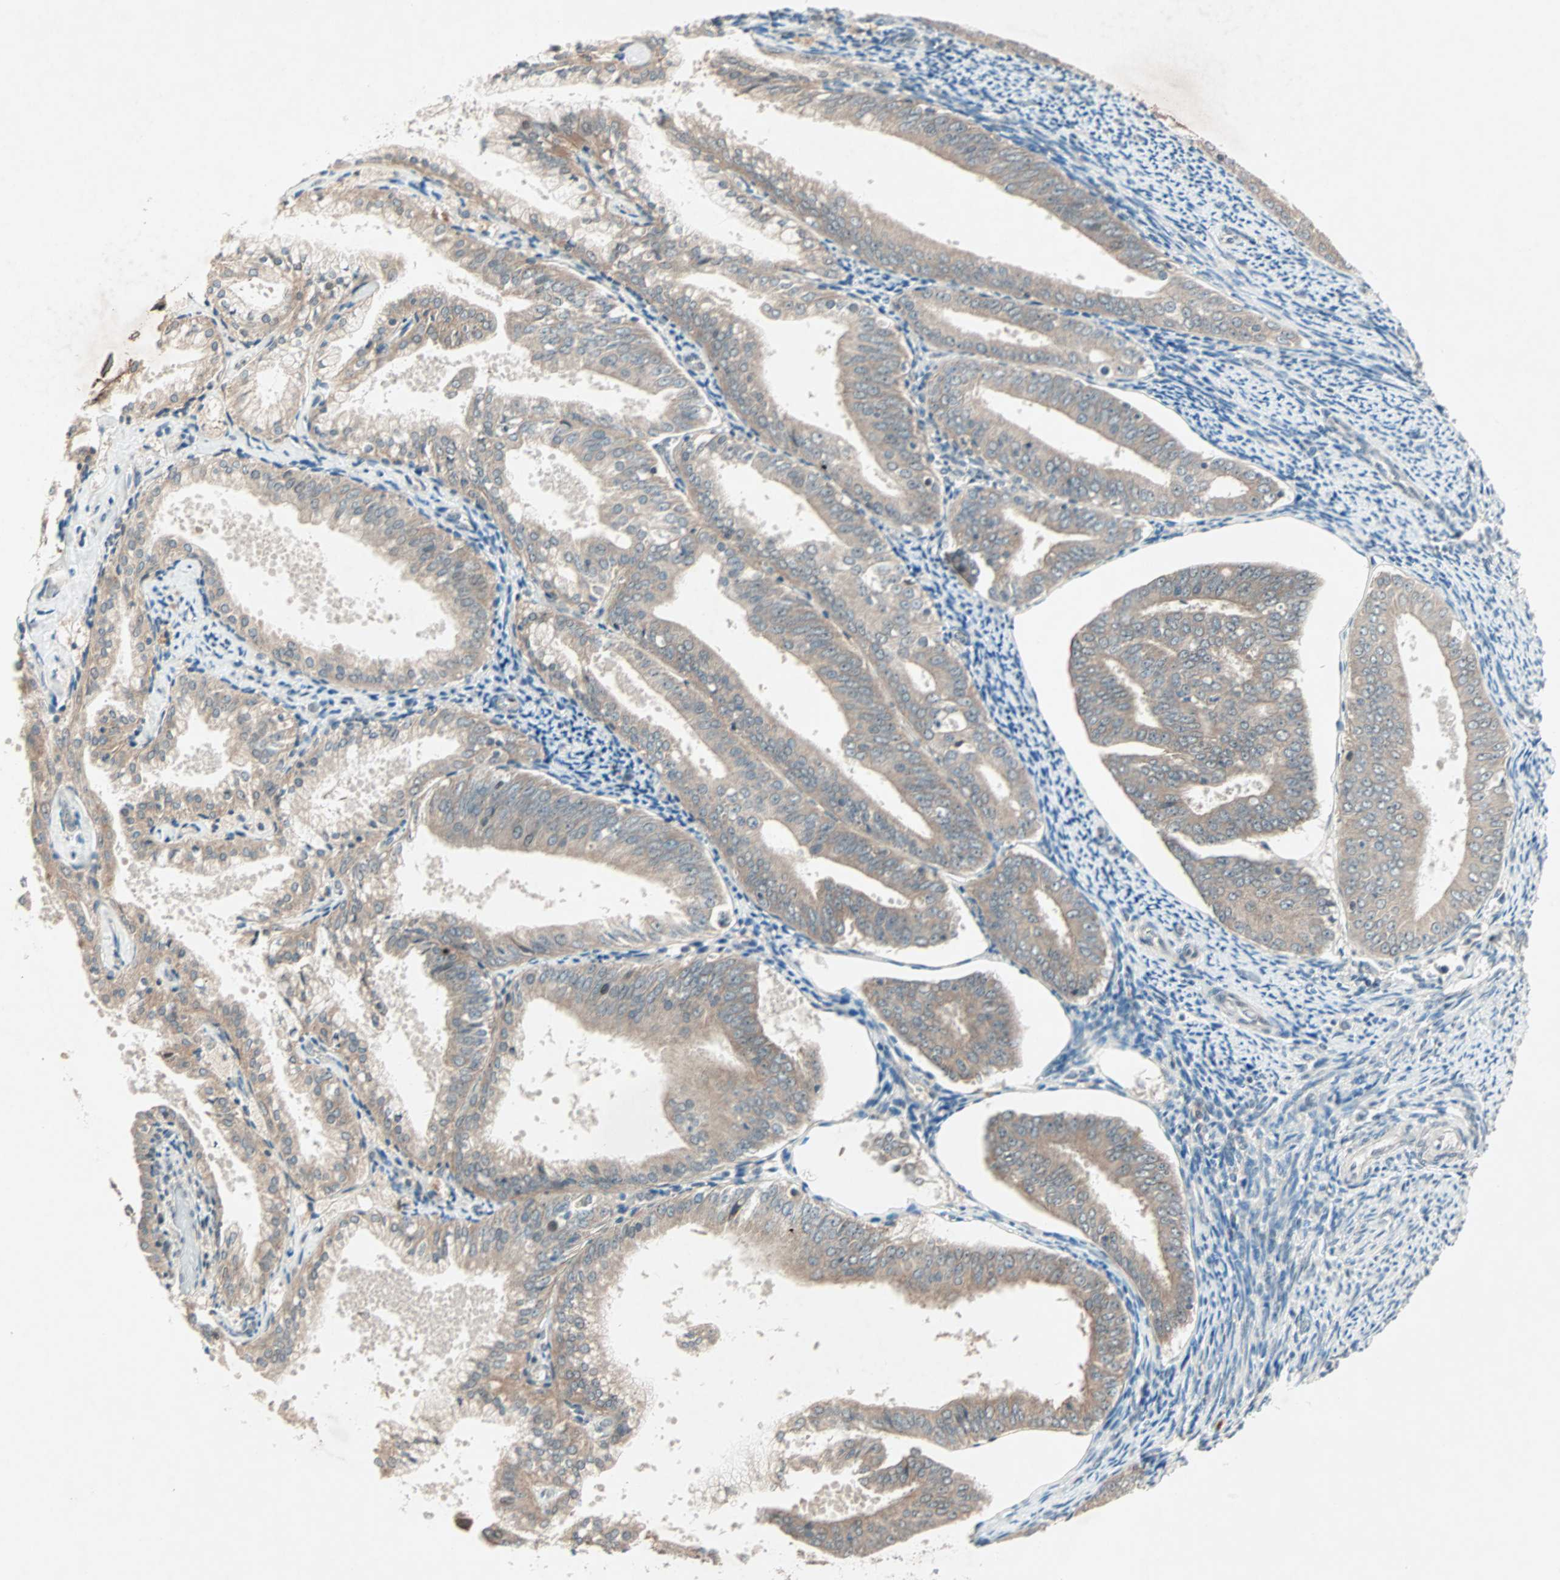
{"staining": {"intensity": "weak", "quantity": ">75%", "location": "cytoplasmic/membranous"}, "tissue": "endometrial cancer", "cell_type": "Tumor cells", "image_type": "cancer", "snomed": [{"axis": "morphology", "description": "Adenocarcinoma, NOS"}, {"axis": "topography", "description": "Endometrium"}], "caption": "There is low levels of weak cytoplasmic/membranous expression in tumor cells of endometrial adenocarcinoma, as demonstrated by immunohistochemical staining (brown color).", "gene": "PGBD1", "patient": {"sex": "female", "age": 63}}